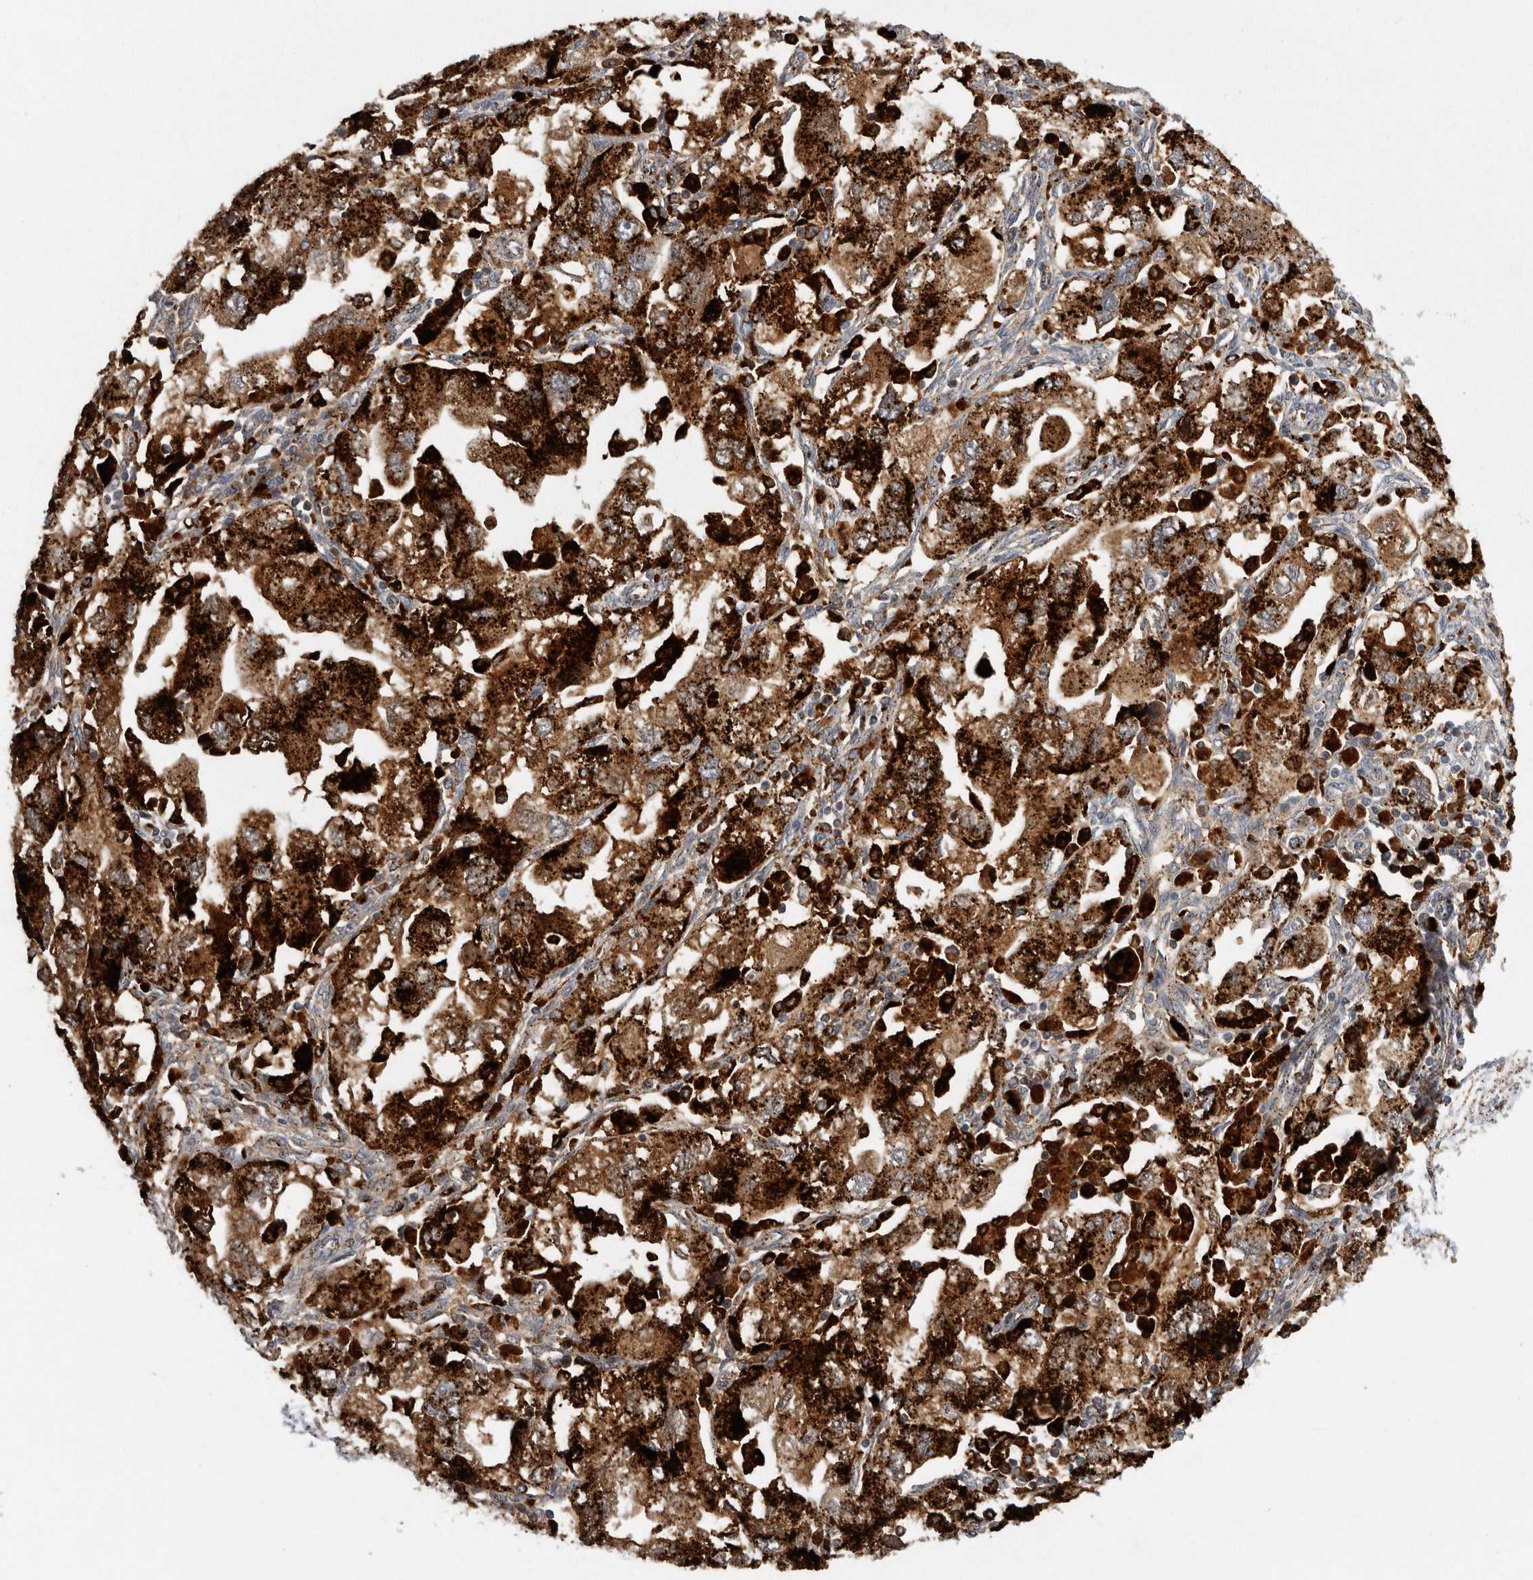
{"staining": {"intensity": "strong", "quantity": ">75%", "location": "cytoplasmic/membranous"}, "tissue": "ovarian cancer", "cell_type": "Tumor cells", "image_type": "cancer", "snomed": [{"axis": "morphology", "description": "Carcinoma, NOS"}, {"axis": "morphology", "description": "Cystadenocarcinoma, serous, NOS"}, {"axis": "topography", "description": "Ovary"}], "caption": "Brown immunohistochemical staining in ovarian carcinoma shows strong cytoplasmic/membranous staining in about >75% of tumor cells.", "gene": "CTSZ", "patient": {"sex": "female", "age": 69}}